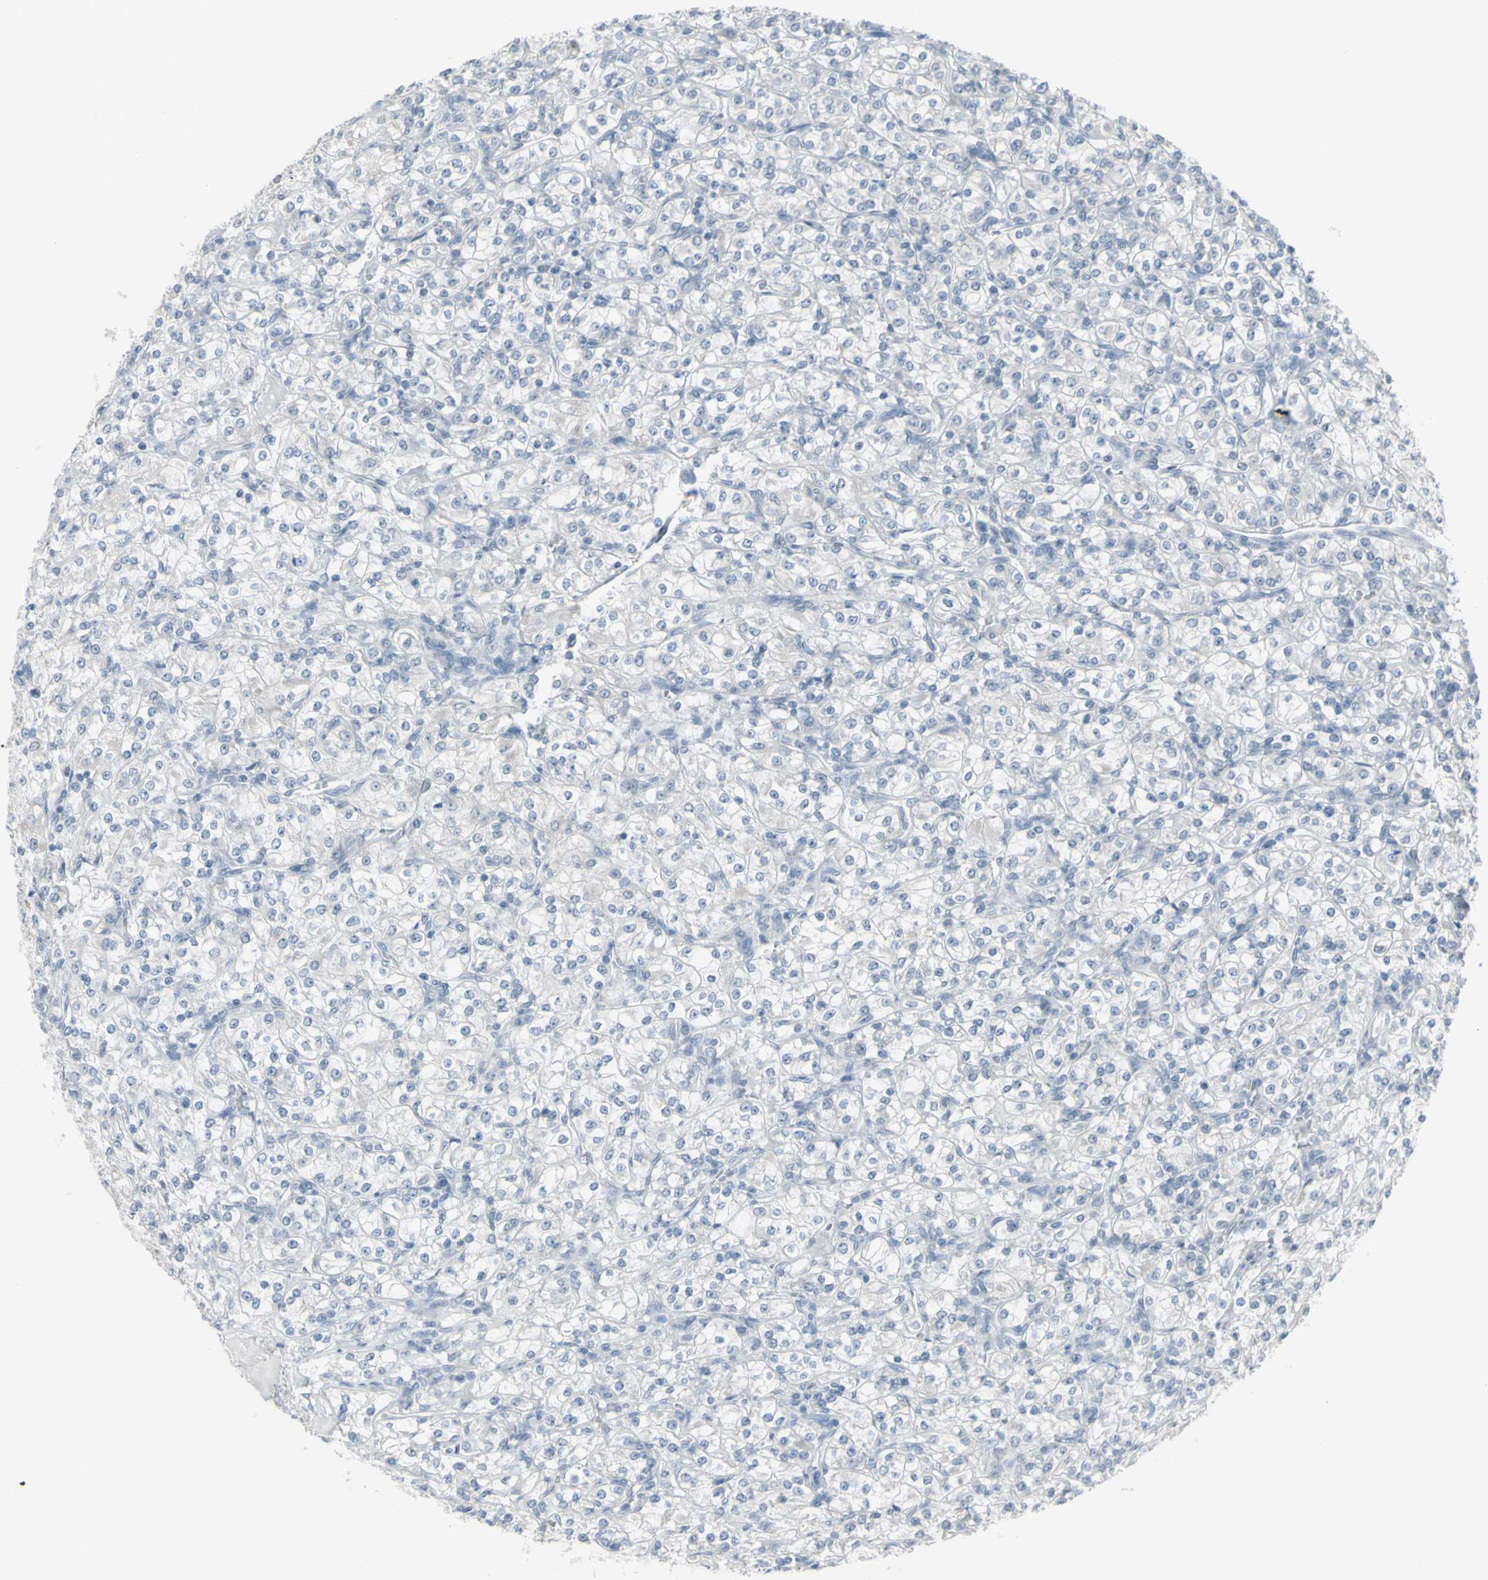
{"staining": {"intensity": "negative", "quantity": "none", "location": "none"}, "tissue": "renal cancer", "cell_type": "Tumor cells", "image_type": "cancer", "snomed": [{"axis": "morphology", "description": "Adenocarcinoma, NOS"}, {"axis": "topography", "description": "Kidney"}], "caption": "A photomicrograph of renal cancer (adenocarcinoma) stained for a protein demonstrates no brown staining in tumor cells.", "gene": "RAB3A", "patient": {"sex": "male", "age": 77}}